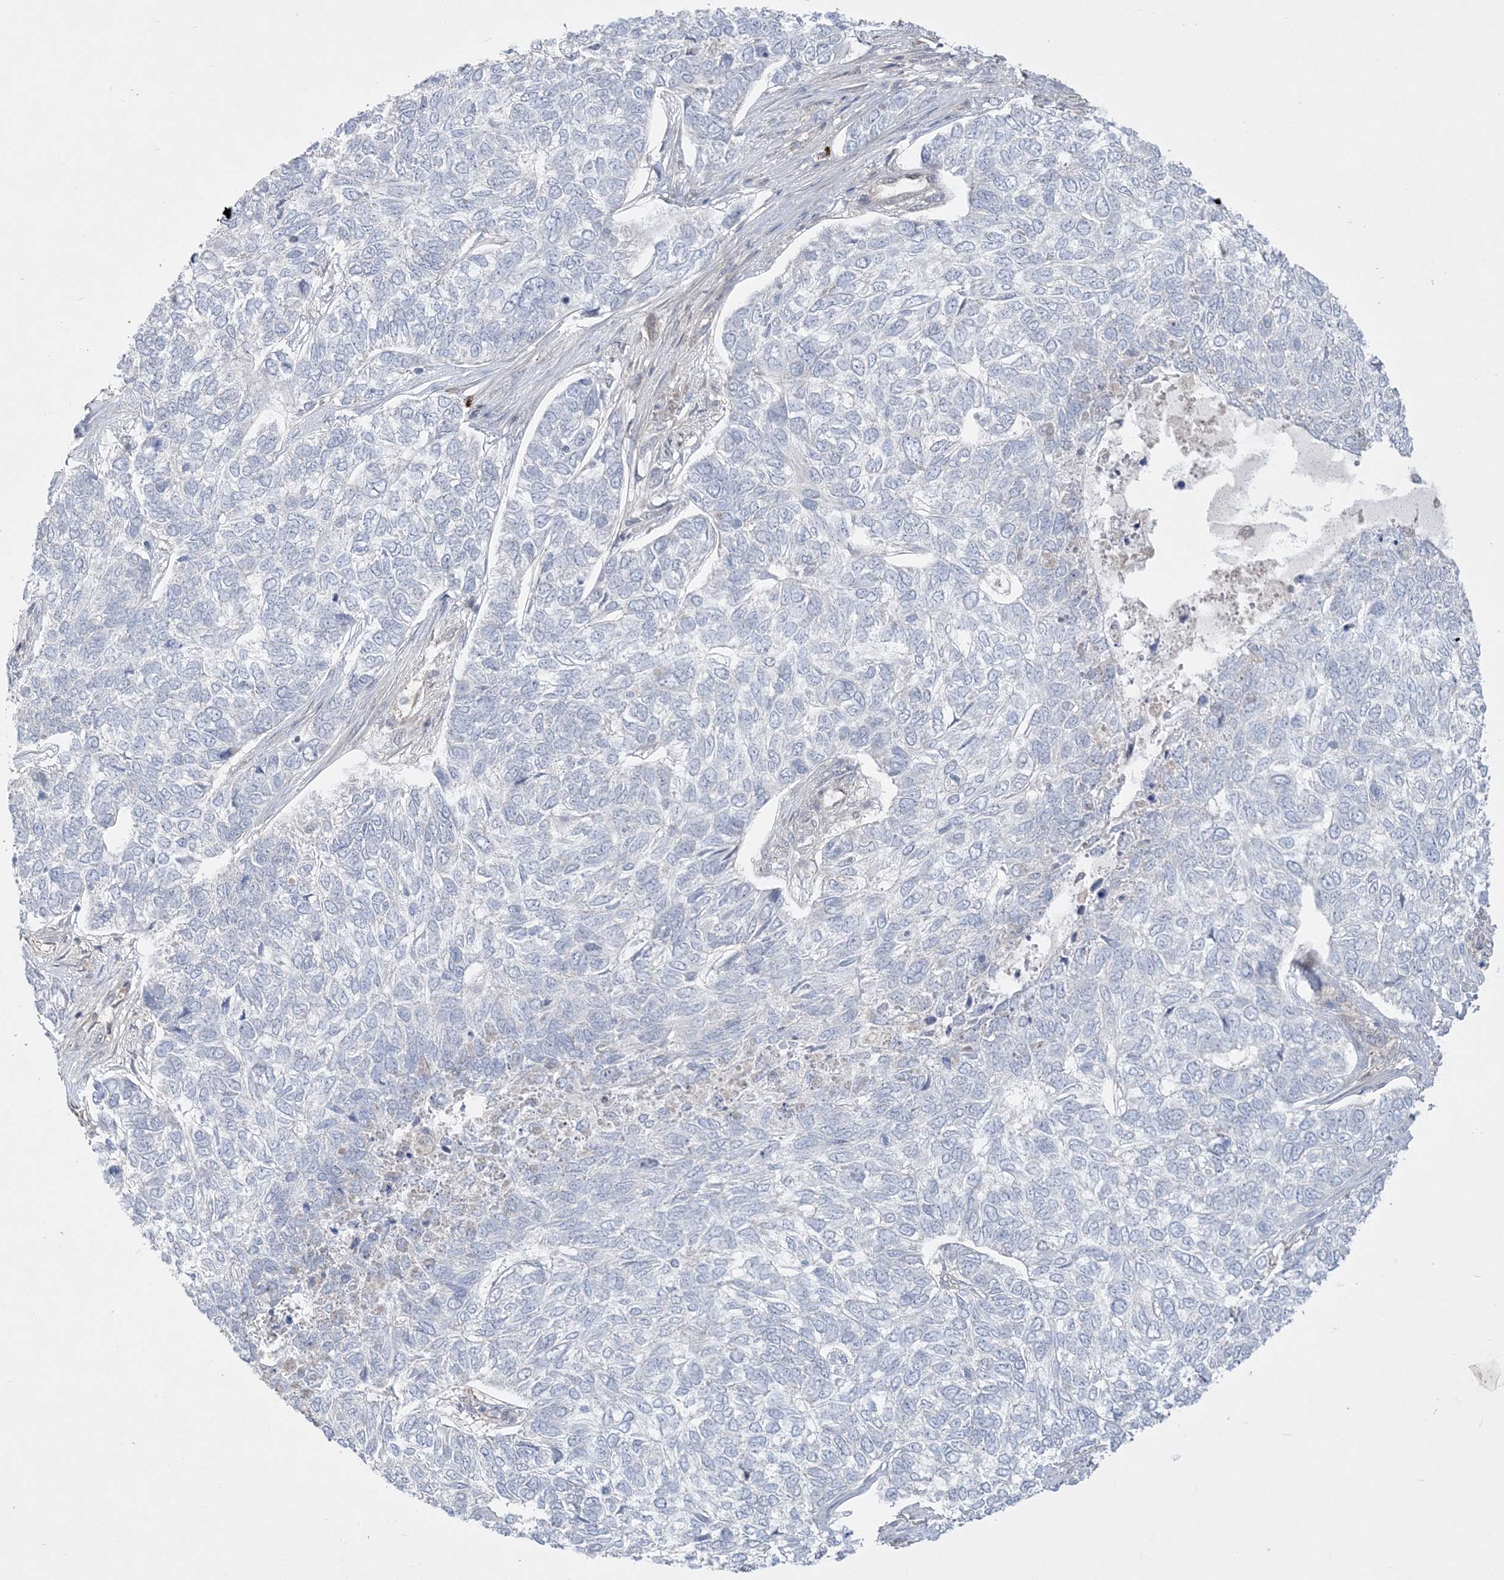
{"staining": {"intensity": "negative", "quantity": "none", "location": "none"}, "tissue": "skin cancer", "cell_type": "Tumor cells", "image_type": "cancer", "snomed": [{"axis": "morphology", "description": "Basal cell carcinoma"}, {"axis": "topography", "description": "Skin"}], "caption": "A high-resolution histopathology image shows IHC staining of skin cancer, which exhibits no significant expression in tumor cells.", "gene": "INPP1", "patient": {"sex": "female", "age": 65}}